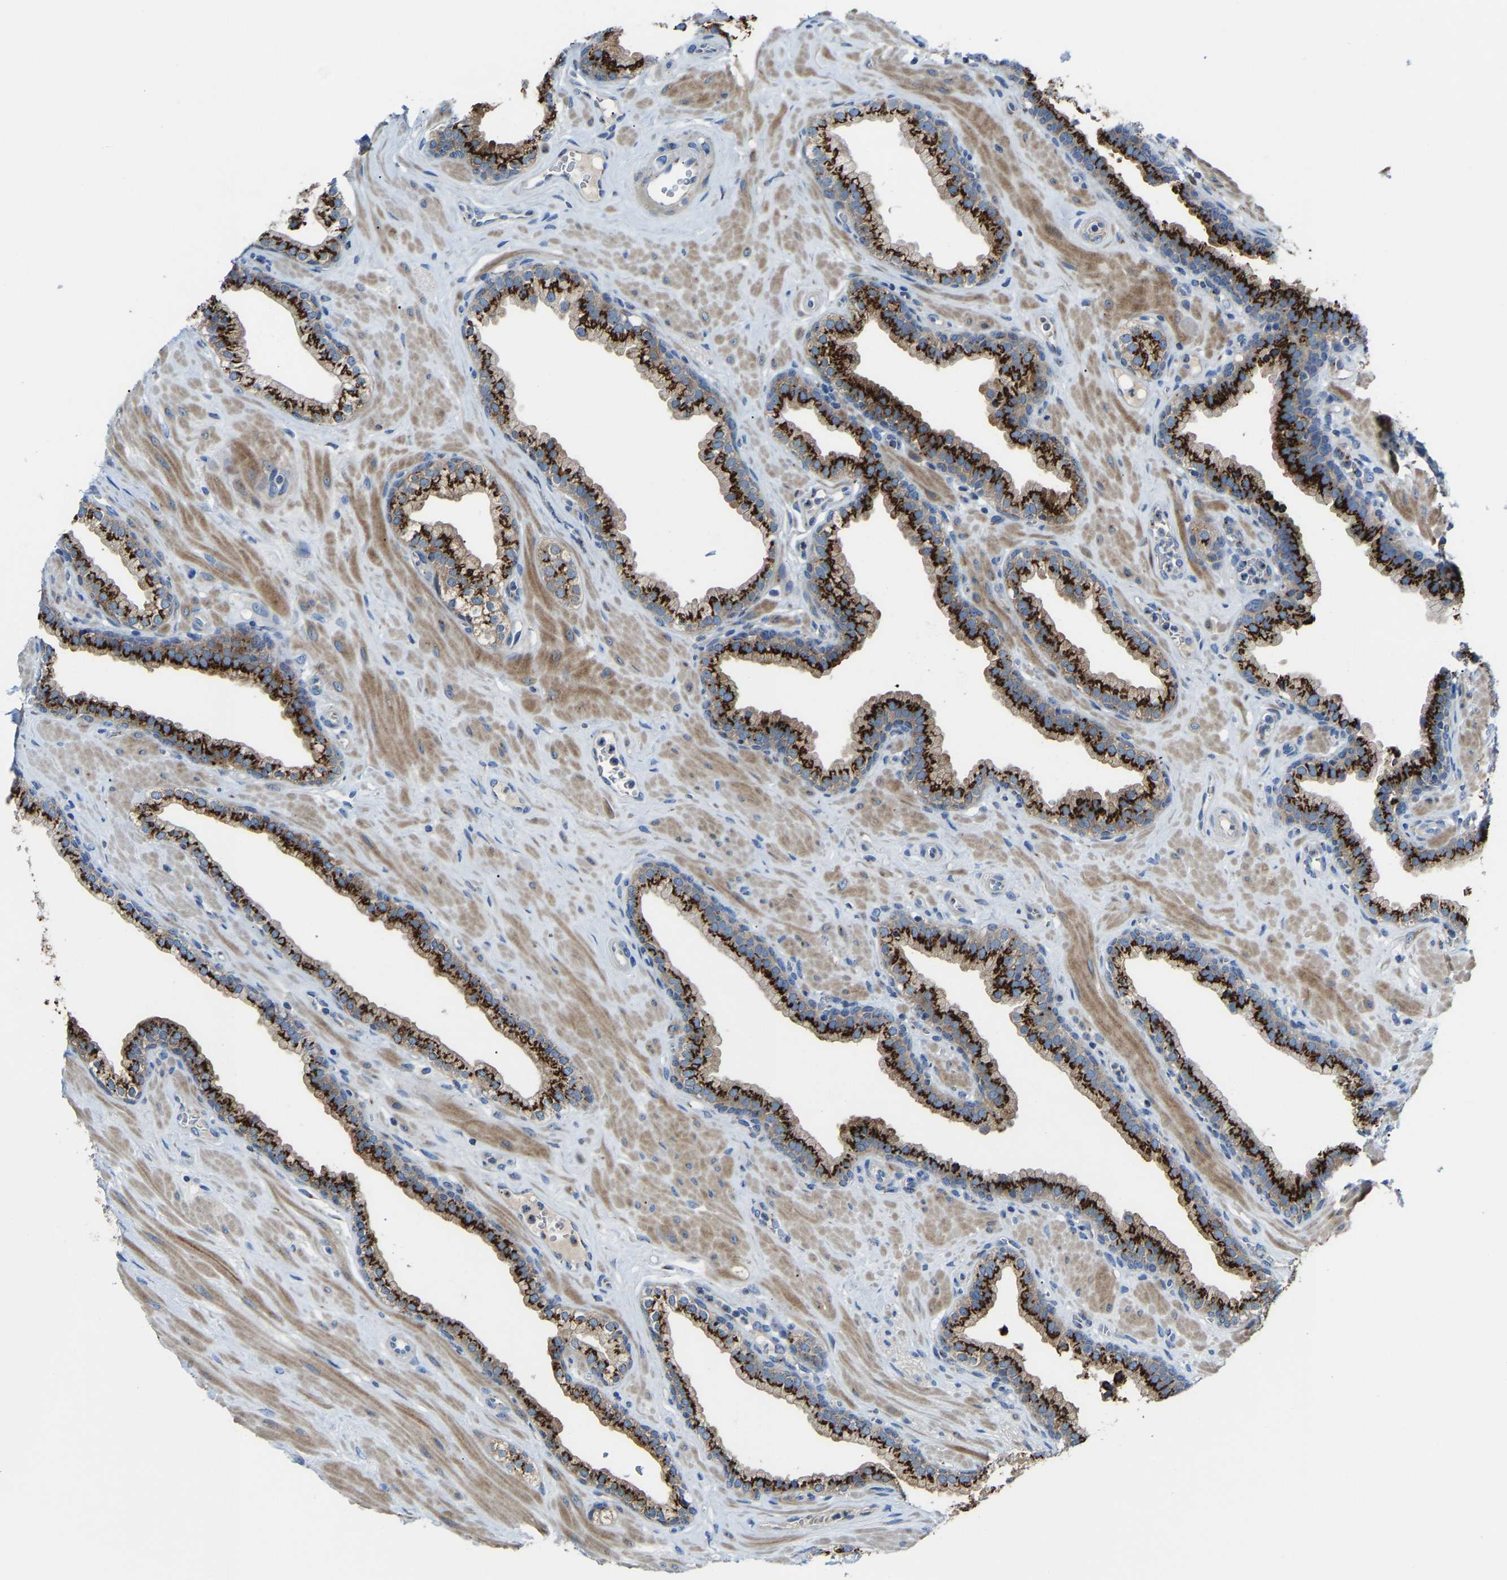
{"staining": {"intensity": "strong", "quantity": ">75%", "location": "cytoplasmic/membranous"}, "tissue": "prostate", "cell_type": "Glandular cells", "image_type": "normal", "snomed": [{"axis": "morphology", "description": "Normal tissue, NOS"}, {"axis": "morphology", "description": "Urothelial carcinoma, Low grade"}, {"axis": "topography", "description": "Urinary bladder"}, {"axis": "topography", "description": "Prostate"}], "caption": "DAB (3,3'-diaminobenzidine) immunohistochemical staining of benign human prostate shows strong cytoplasmic/membranous protein staining in approximately >75% of glandular cells. Immunohistochemistry (ihc) stains the protein of interest in brown and the nuclei are stained blue.", "gene": "CANT1", "patient": {"sex": "male", "age": 60}}